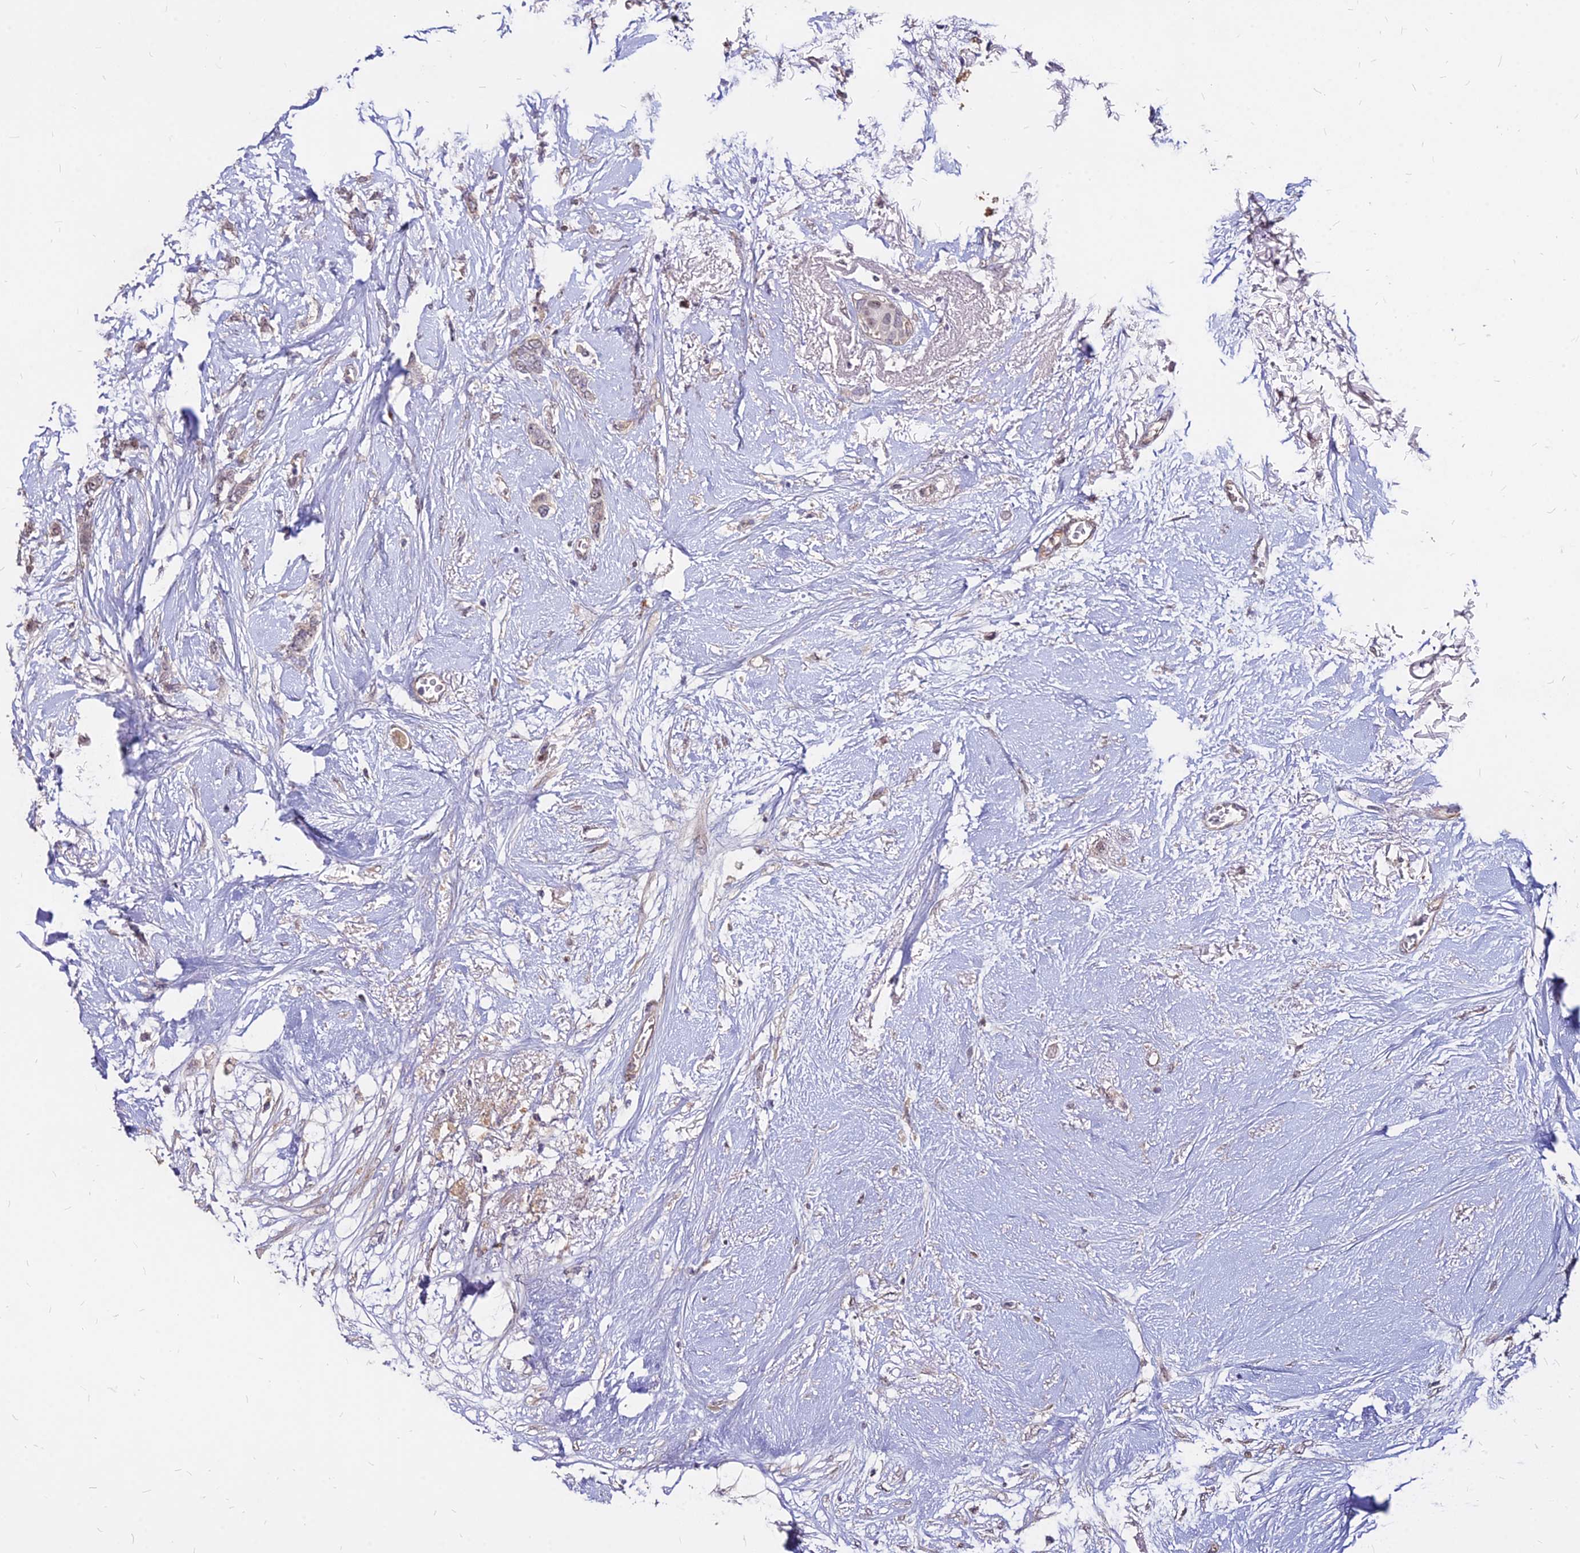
{"staining": {"intensity": "weak", "quantity": "25%-75%", "location": "nuclear"}, "tissue": "breast cancer", "cell_type": "Tumor cells", "image_type": "cancer", "snomed": [{"axis": "morphology", "description": "Duct carcinoma"}, {"axis": "topography", "description": "Breast"}], "caption": "Protein expression analysis of intraductal carcinoma (breast) reveals weak nuclear staining in approximately 25%-75% of tumor cells. Nuclei are stained in blue.", "gene": "C11orf68", "patient": {"sex": "female", "age": 72}}